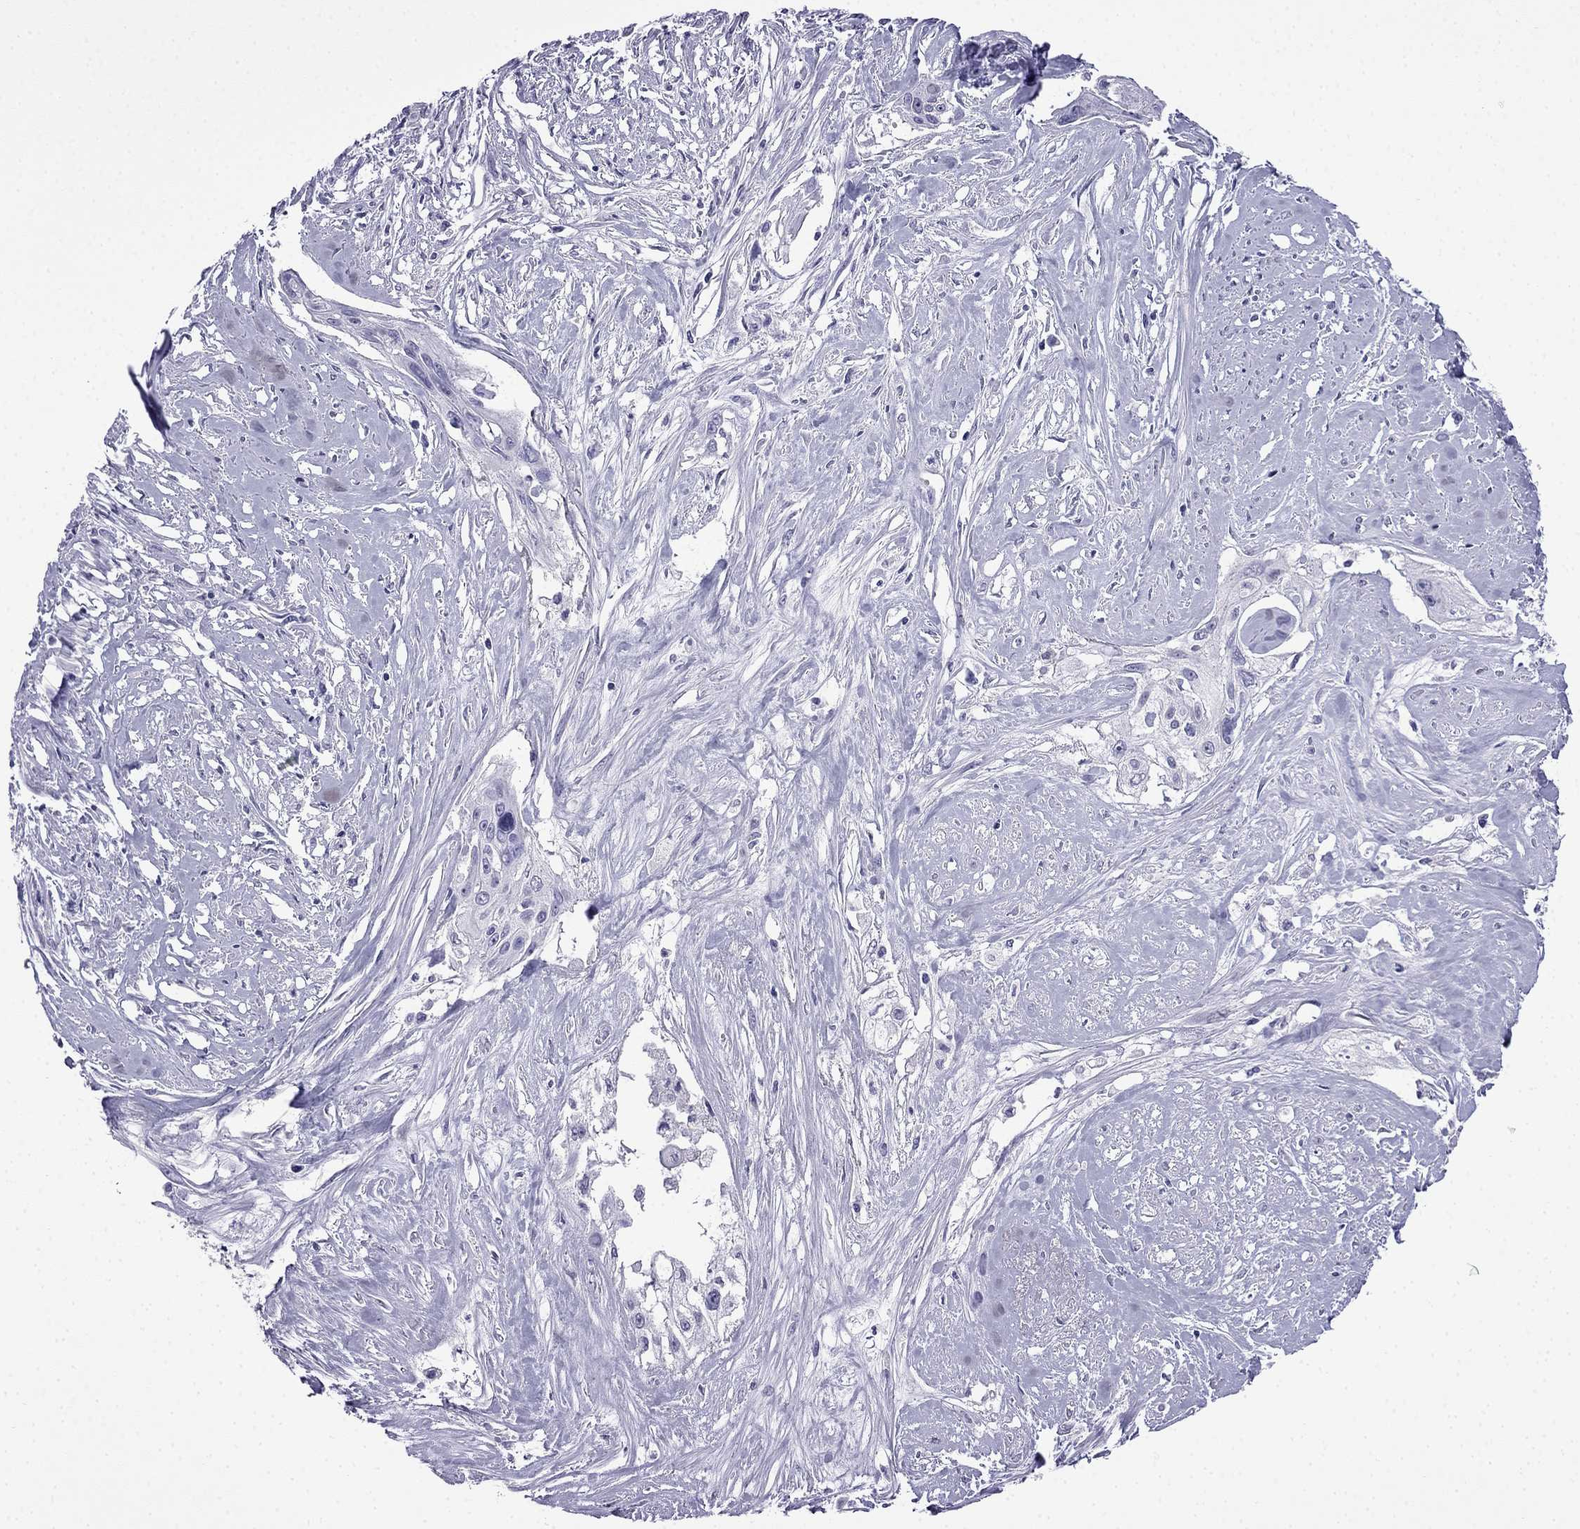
{"staining": {"intensity": "negative", "quantity": "none", "location": "none"}, "tissue": "cervical cancer", "cell_type": "Tumor cells", "image_type": "cancer", "snomed": [{"axis": "morphology", "description": "Squamous cell carcinoma, NOS"}, {"axis": "topography", "description": "Cervix"}], "caption": "This is a histopathology image of immunohistochemistry (IHC) staining of squamous cell carcinoma (cervical), which shows no positivity in tumor cells.", "gene": "CDHR4", "patient": {"sex": "female", "age": 49}}